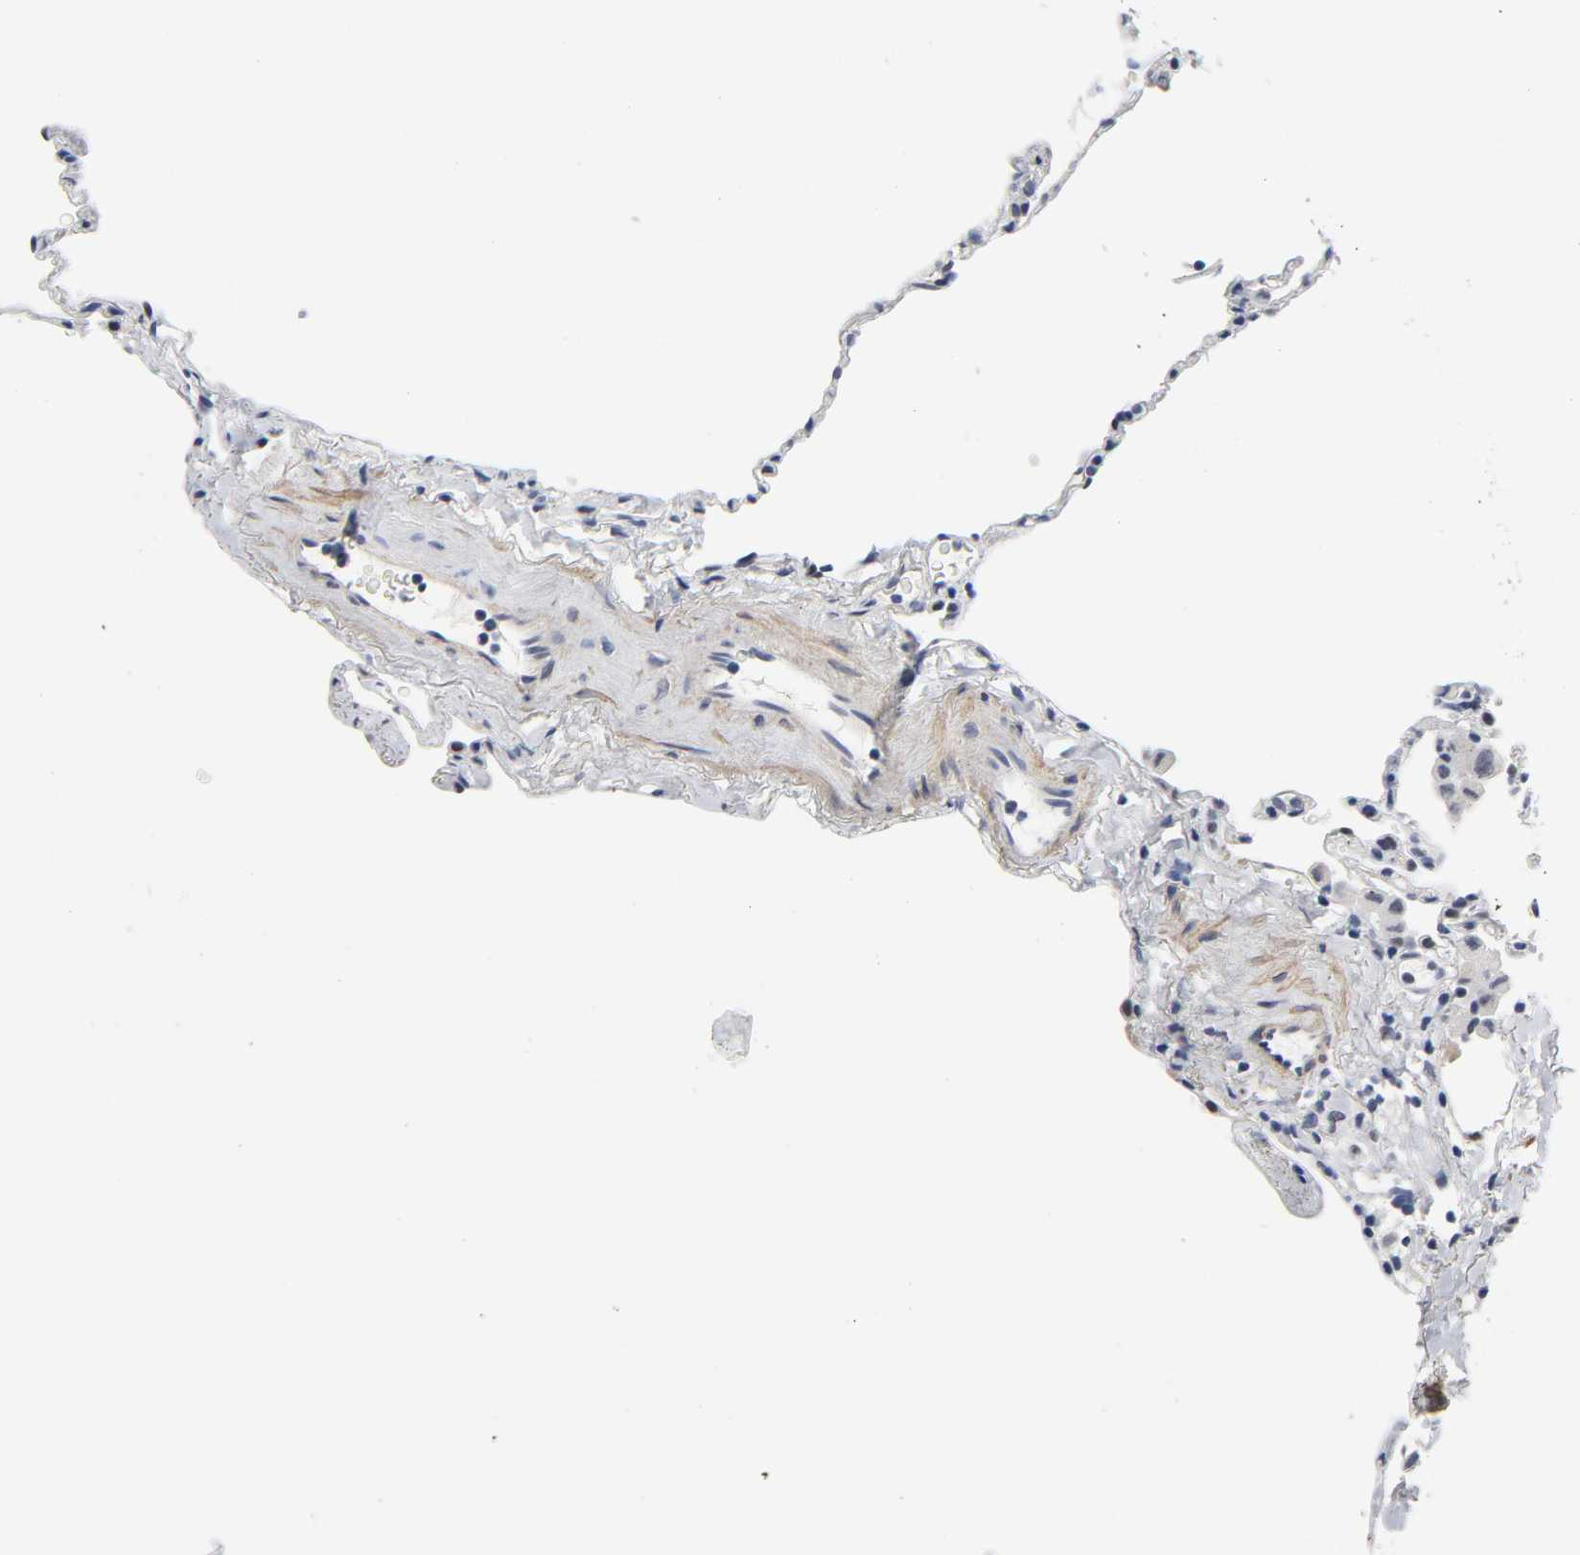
{"staining": {"intensity": "negative", "quantity": "none", "location": "none"}, "tissue": "lung", "cell_type": "Alveolar cells", "image_type": "normal", "snomed": [{"axis": "morphology", "description": "Normal tissue, NOS"}, {"axis": "topography", "description": "Lung"}], "caption": "DAB immunohistochemical staining of benign human lung displays no significant positivity in alveolar cells.", "gene": "GRHL2", "patient": {"sex": "male", "age": 59}}